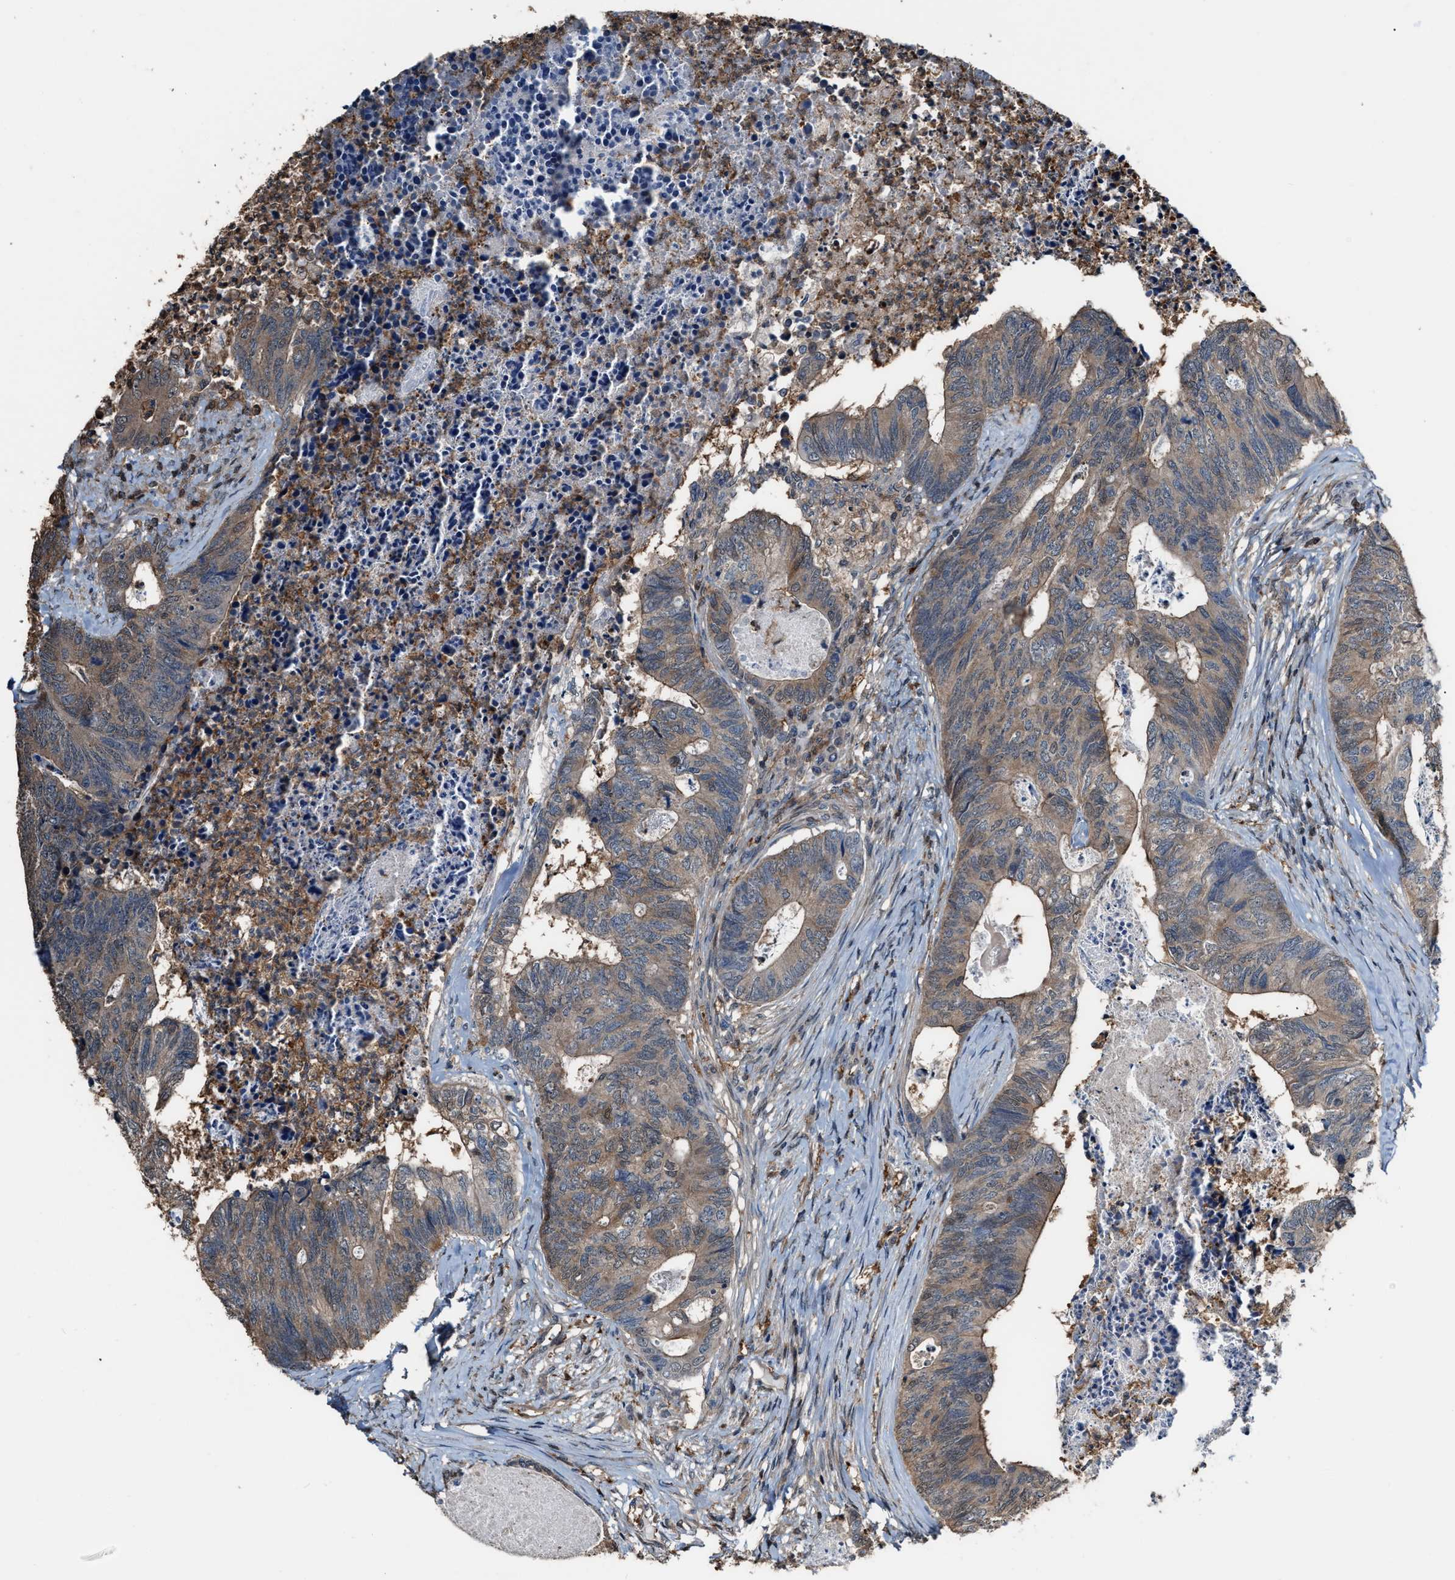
{"staining": {"intensity": "moderate", "quantity": ">75%", "location": "cytoplasmic/membranous"}, "tissue": "colorectal cancer", "cell_type": "Tumor cells", "image_type": "cancer", "snomed": [{"axis": "morphology", "description": "Adenocarcinoma, NOS"}, {"axis": "topography", "description": "Colon"}], "caption": "Protein staining demonstrates moderate cytoplasmic/membranous positivity in about >75% of tumor cells in adenocarcinoma (colorectal).", "gene": "MTPN", "patient": {"sex": "female", "age": 67}}